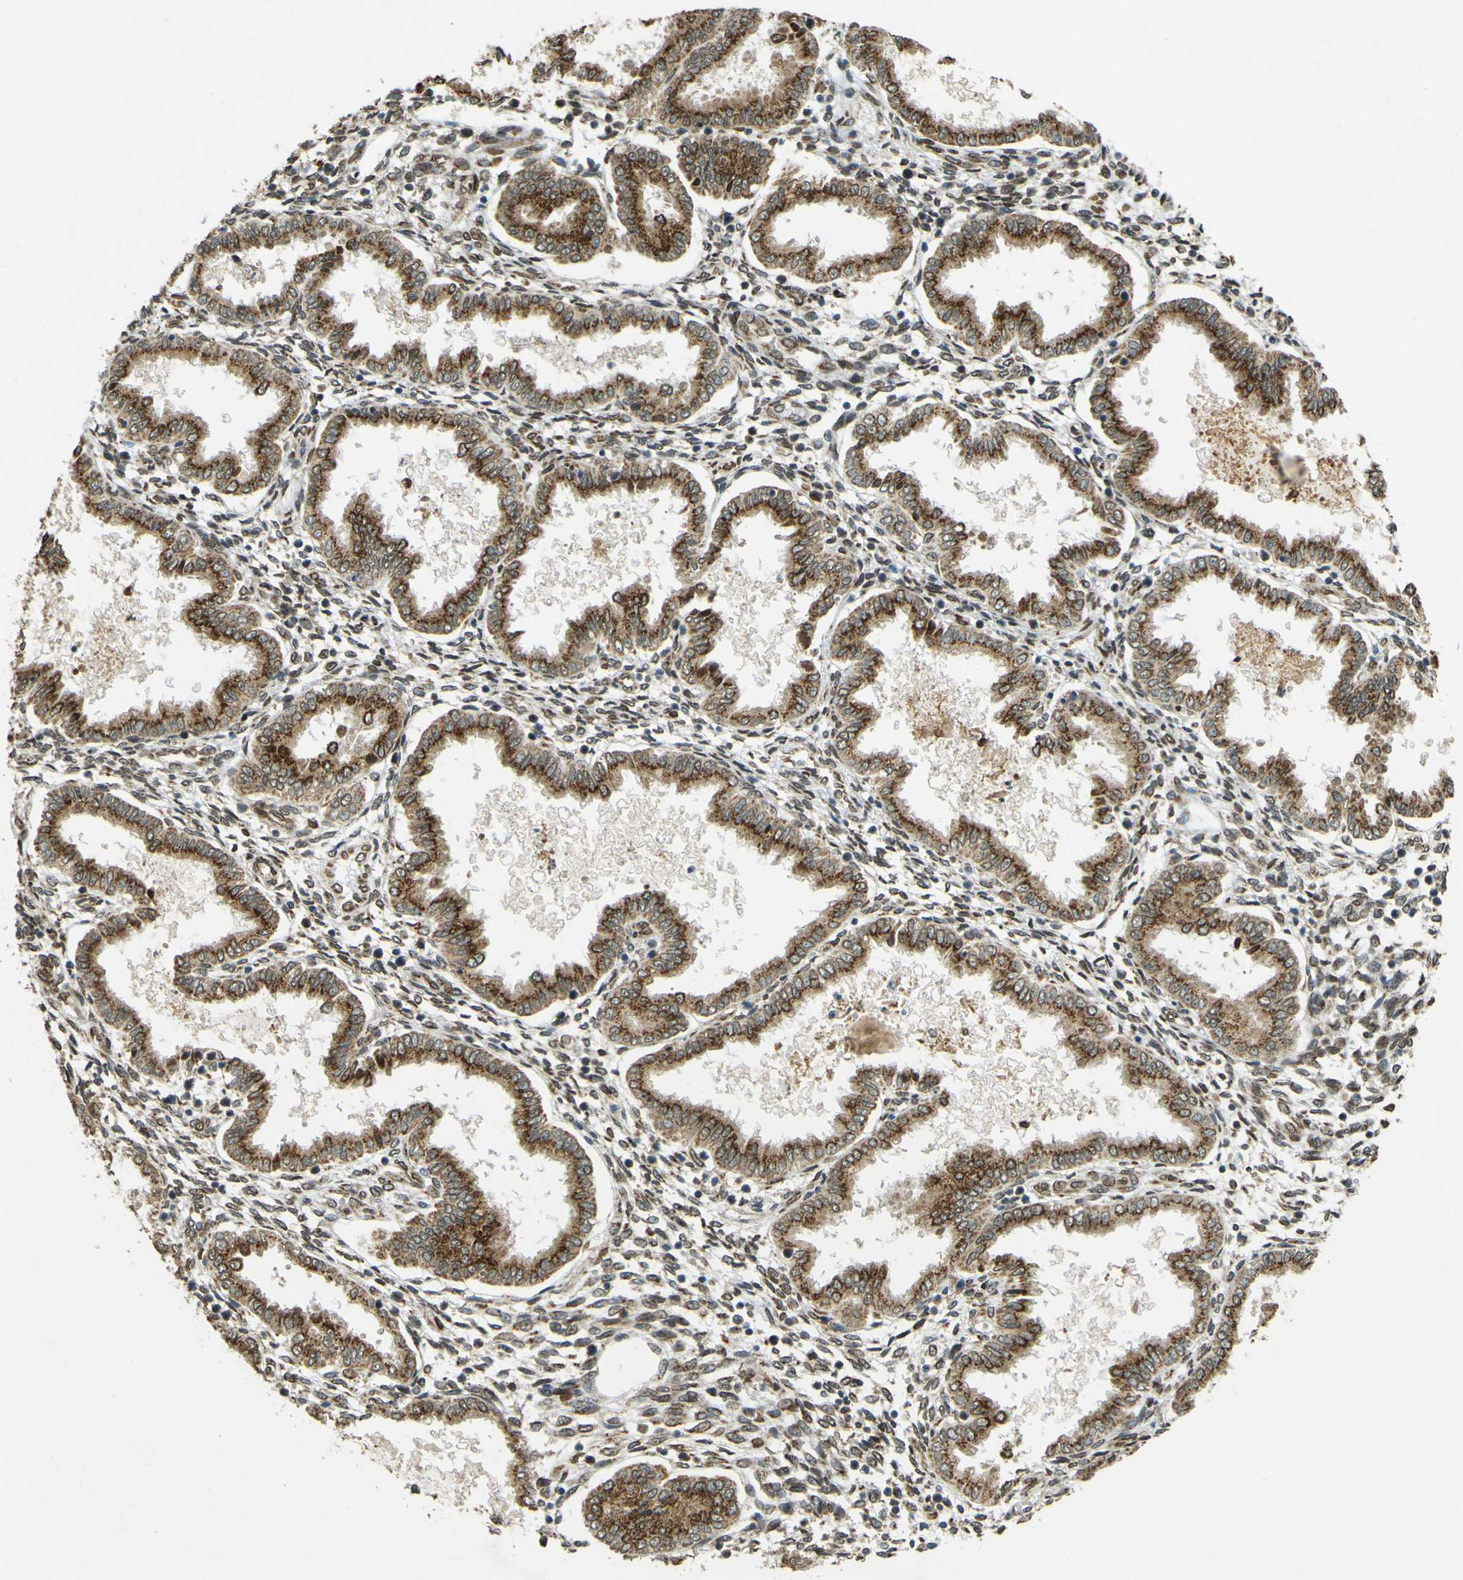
{"staining": {"intensity": "moderate", "quantity": ">75%", "location": "cytoplasmic/membranous,nuclear"}, "tissue": "endometrium", "cell_type": "Cells in endometrial stroma", "image_type": "normal", "snomed": [{"axis": "morphology", "description": "Normal tissue, NOS"}, {"axis": "topography", "description": "Endometrium"}], "caption": "Endometrium stained with DAB IHC reveals medium levels of moderate cytoplasmic/membranous,nuclear expression in about >75% of cells in endometrial stroma.", "gene": "GALNT1", "patient": {"sex": "female", "age": 33}}